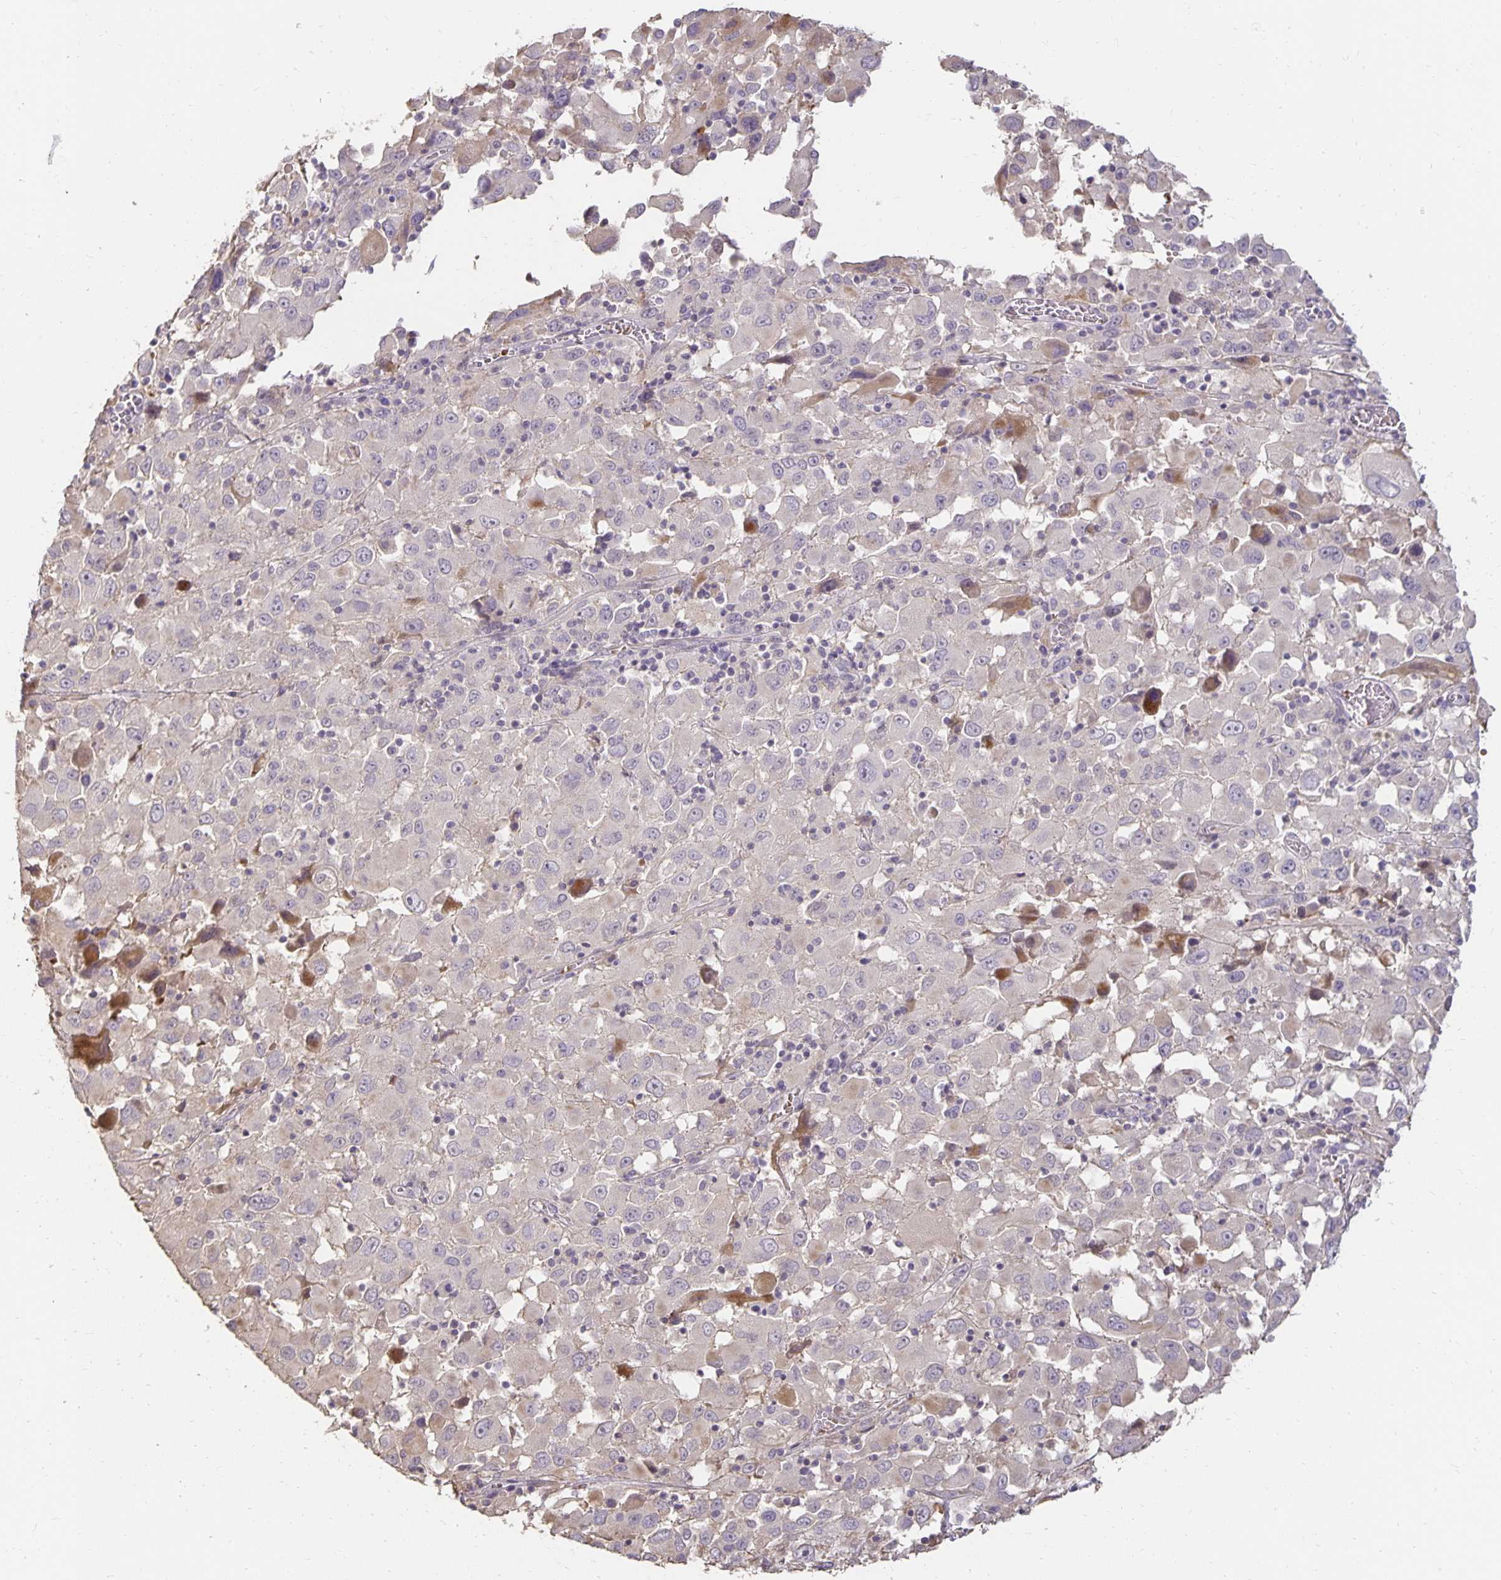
{"staining": {"intensity": "negative", "quantity": "none", "location": "none"}, "tissue": "melanoma", "cell_type": "Tumor cells", "image_type": "cancer", "snomed": [{"axis": "morphology", "description": "Malignant melanoma, Metastatic site"}, {"axis": "topography", "description": "Soft tissue"}], "caption": "This histopathology image is of melanoma stained with IHC to label a protein in brown with the nuclei are counter-stained blue. There is no staining in tumor cells. (DAB (3,3'-diaminobenzidine) IHC visualized using brightfield microscopy, high magnification).", "gene": "CST6", "patient": {"sex": "male", "age": 50}}